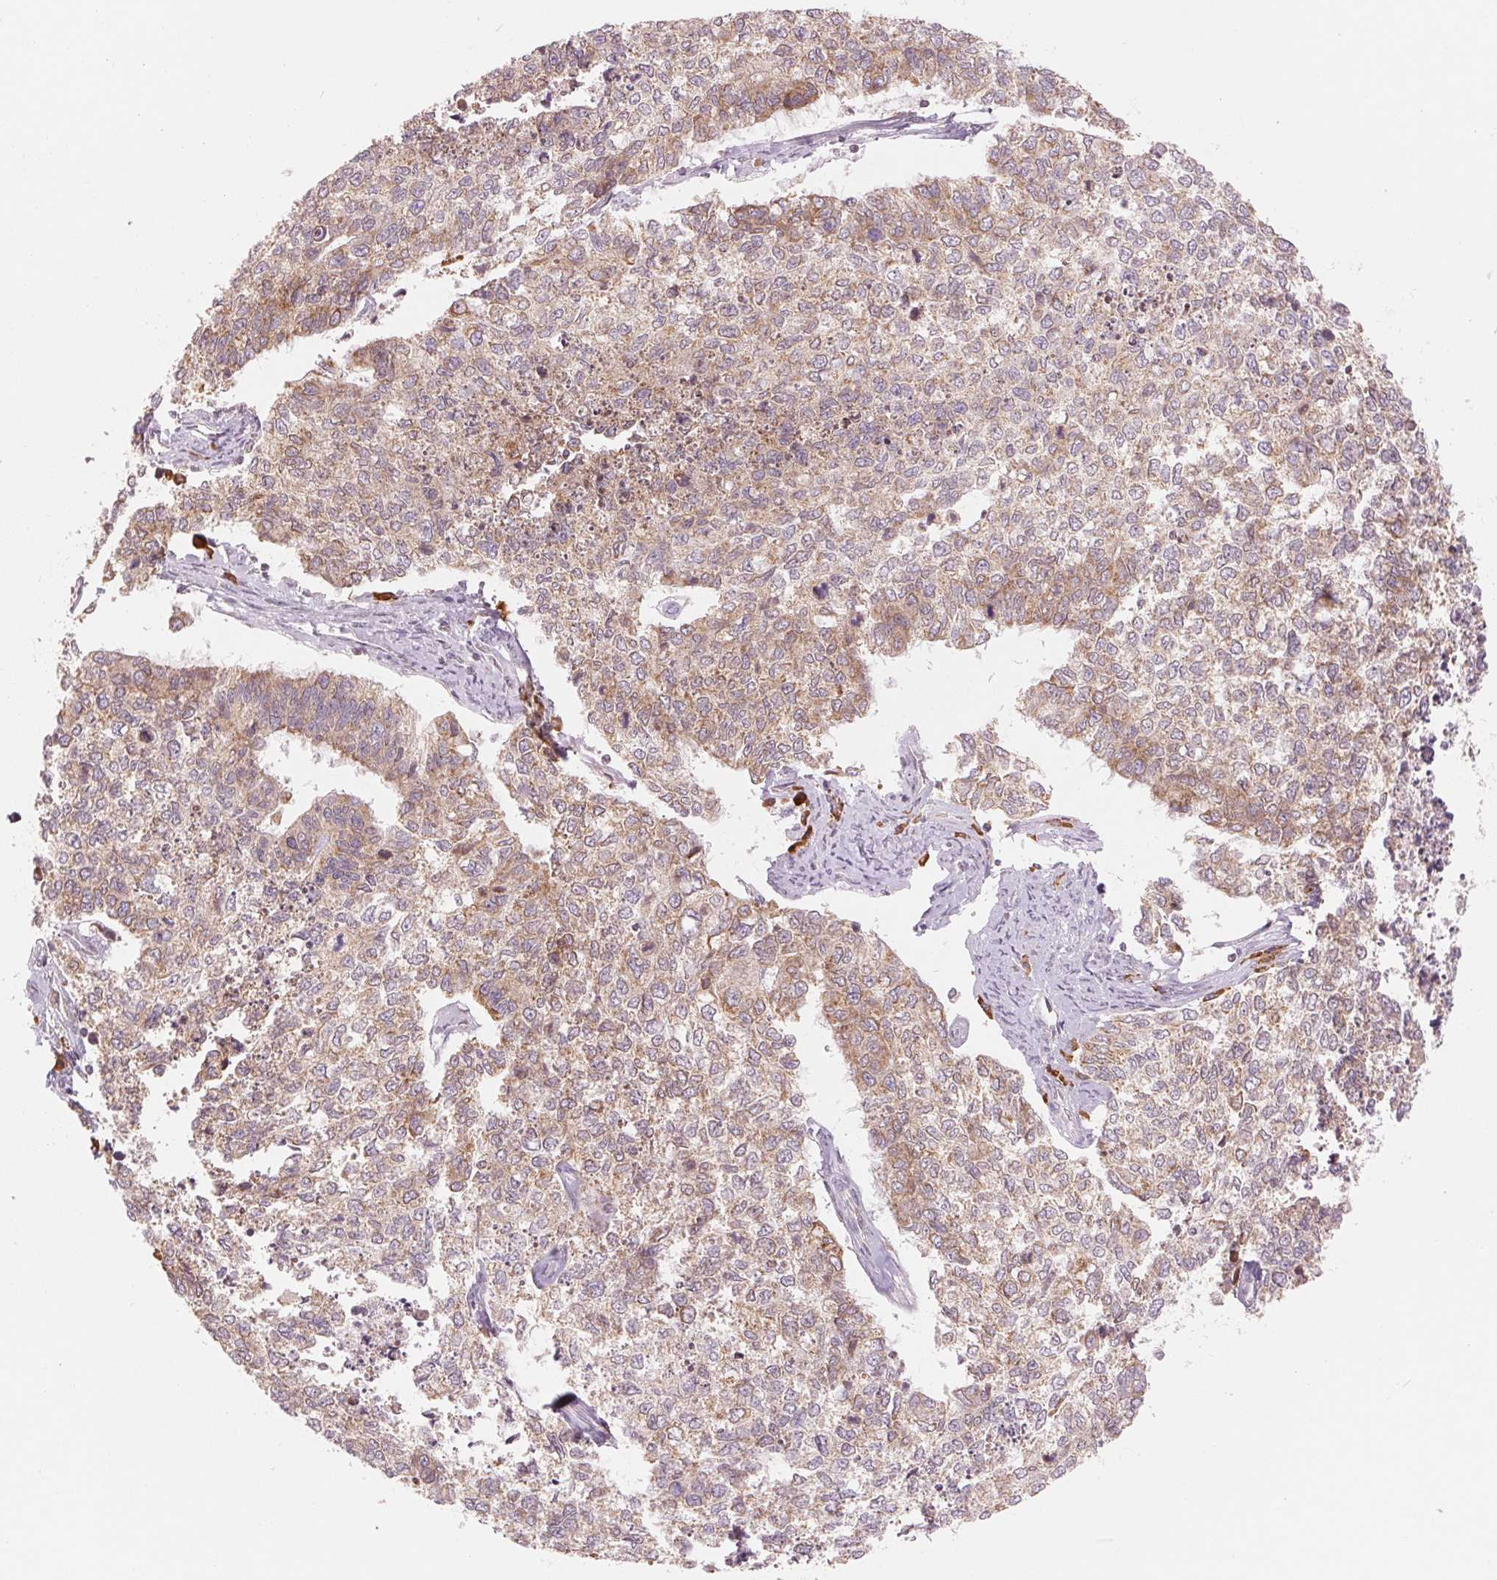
{"staining": {"intensity": "weak", "quantity": ">75%", "location": "cytoplasmic/membranous"}, "tissue": "cervical cancer", "cell_type": "Tumor cells", "image_type": "cancer", "snomed": [{"axis": "morphology", "description": "Adenocarcinoma, NOS"}, {"axis": "topography", "description": "Cervix"}], "caption": "Approximately >75% of tumor cells in cervical adenocarcinoma demonstrate weak cytoplasmic/membranous protein positivity as visualized by brown immunohistochemical staining.", "gene": "TECR", "patient": {"sex": "female", "age": 63}}